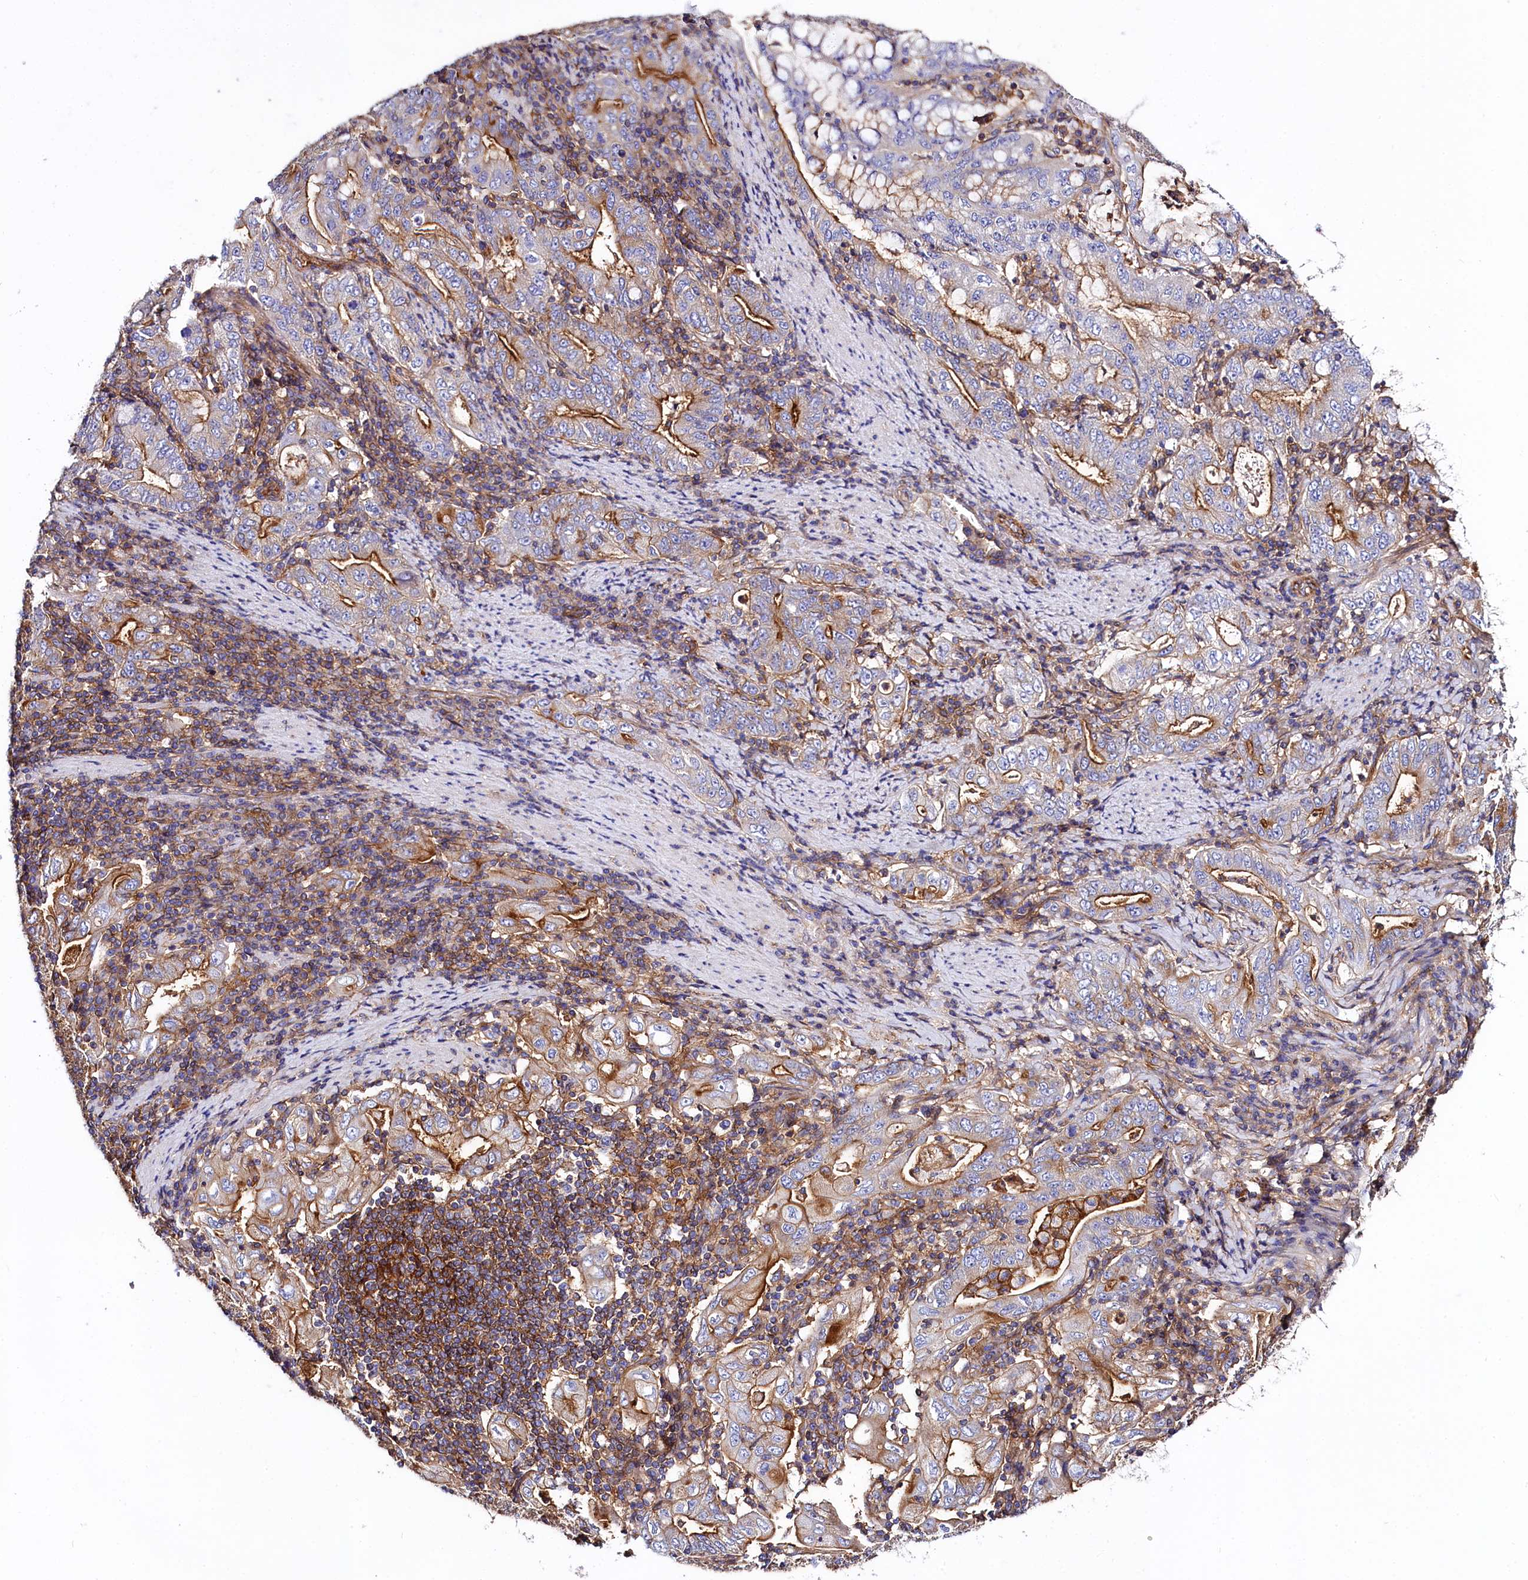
{"staining": {"intensity": "strong", "quantity": "25%-75%", "location": "cytoplasmic/membranous"}, "tissue": "stomach cancer", "cell_type": "Tumor cells", "image_type": "cancer", "snomed": [{"axis": "morphology", "description": "Normal tissue, NOS"}, {"axis": "morphology", "description": "Adenocarcinoma, NOS"}, {"axis": "topography", "description": "Esophagus"}, {"axis": "topography", "description": "Stomach, upper"}, {"axis": "topography", "description": "Peripheral nerve tissue"}], "caption": "Immunohistochemistry (IHC) (DAB (3,3'-diaminobenzidine)) staining of stomach cancer (adenocarcinoma) displays strong cytoplasmic/membranous protein staining in about 25%-75% of tumor cells. Nuclei are stained in blue.", "gene": "ANO6", "patient": {"sex": "male", "age": 62}}